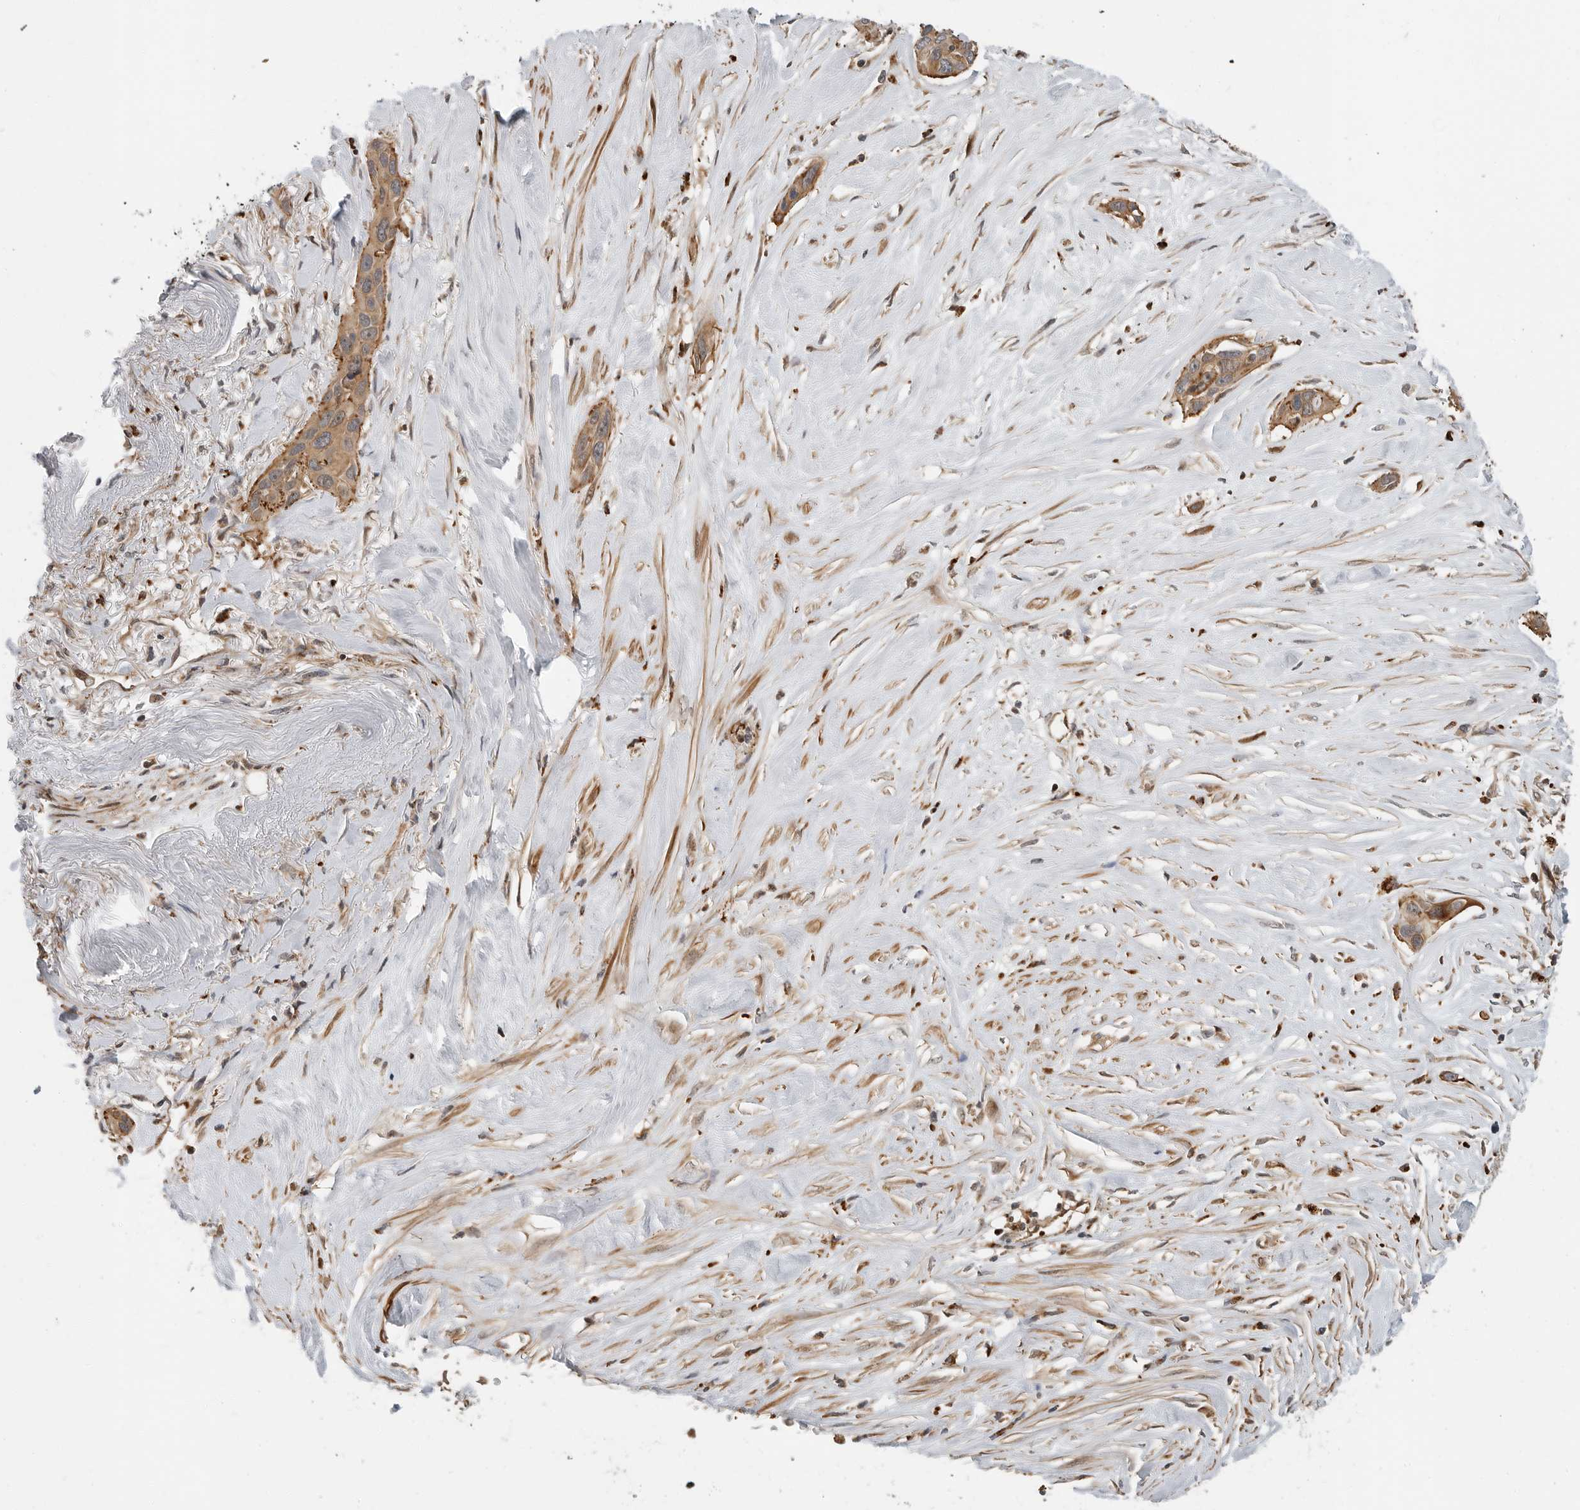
{"staining": {"intensity": "moderate", "quantity": ">75%", "location": "cytoplasmic/membranous"}, "tissue": "pancreatic cancer", "cell_type": "Tumor cells", "image_type": "cancer", "snomed": [{"axis": "morphology", "description": "Adenocarcinoma, NOS"}, {"axis": "topography", "description": "Pancreas"}], "caption": "A histopathology image showing moderate cytoplasmic/membranous positivity in approximately >75% of tumor cells in adenocarcinoma (pancreatic), as visualized by brown immunohistochemical staining.", "gene": "STRAP", "patient": {"sex": "female", "age": 60}}